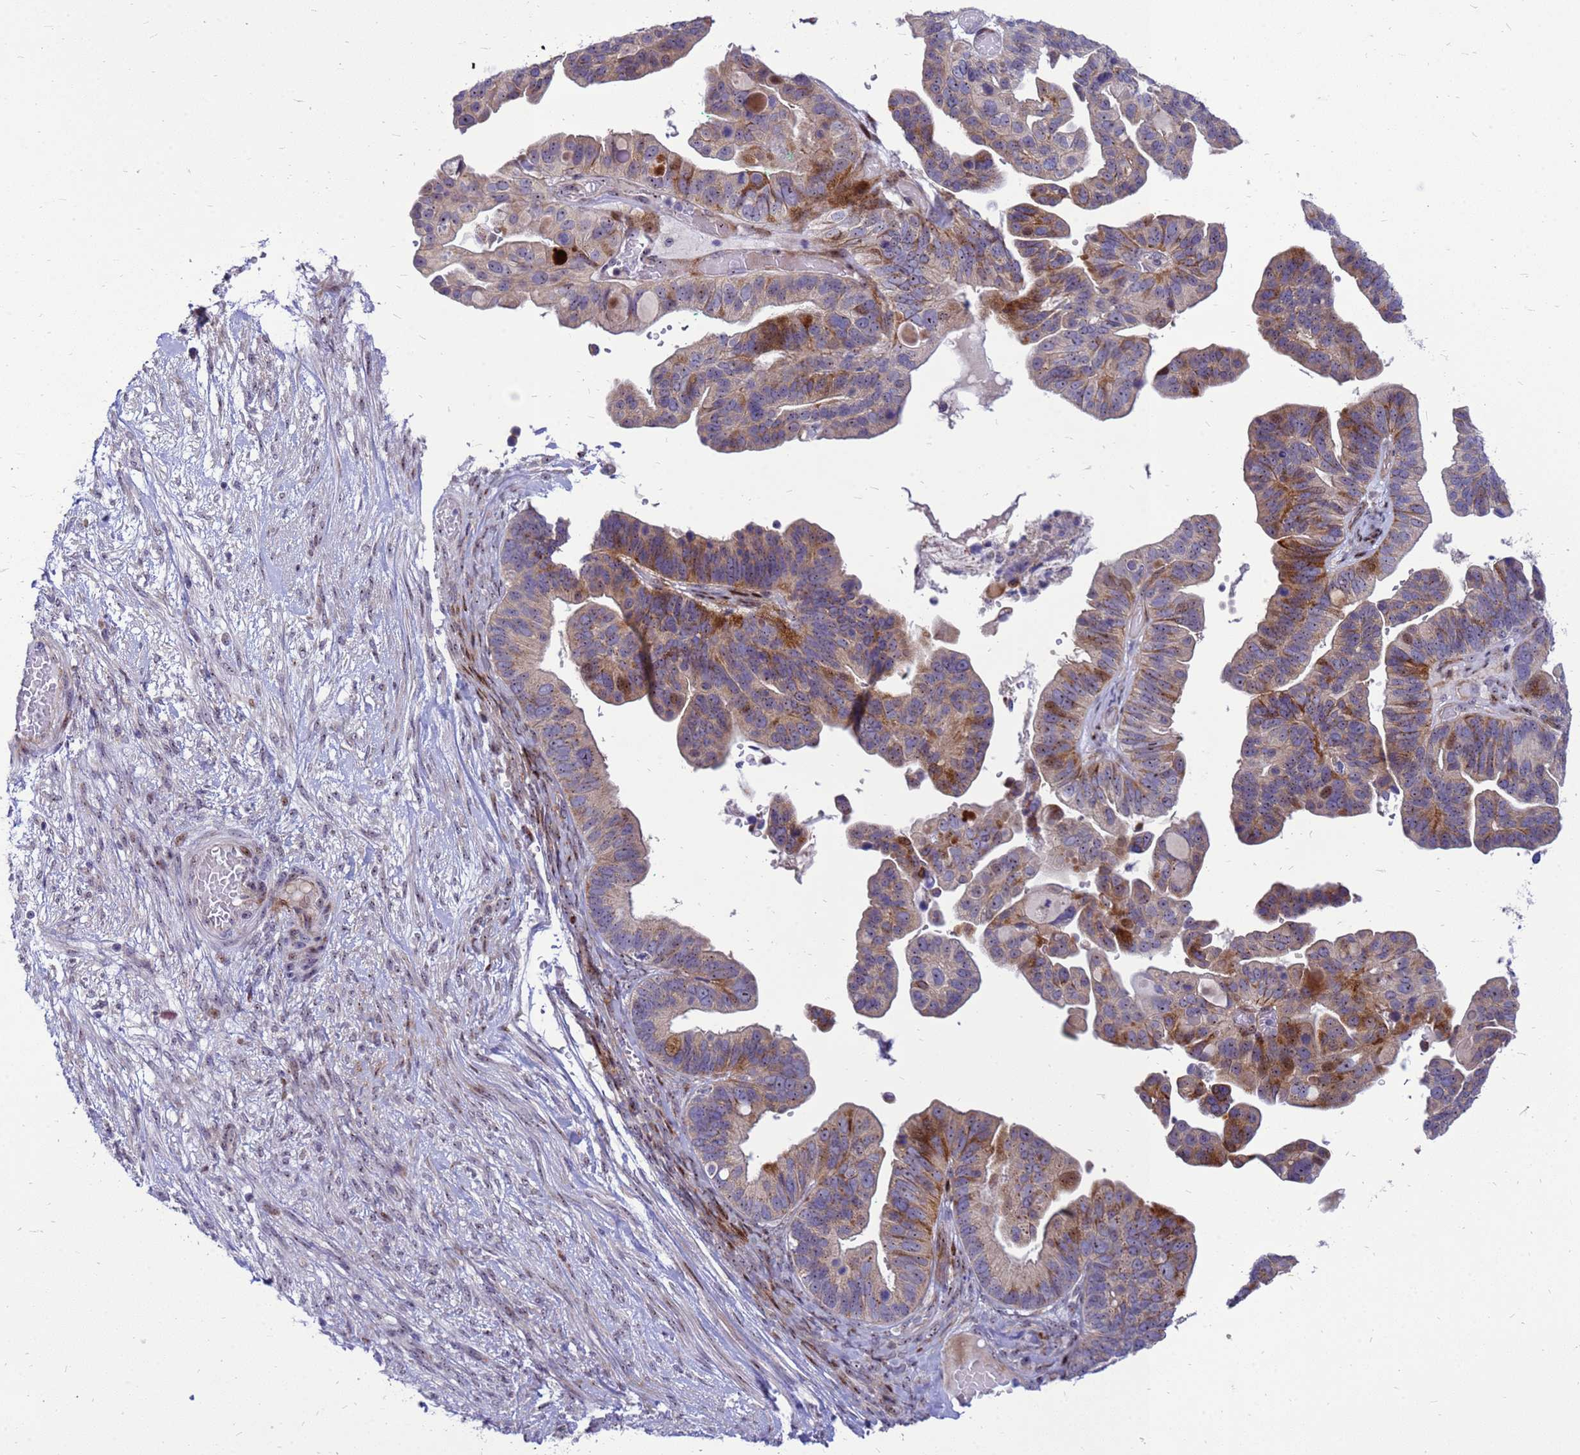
{"staining": {"intensity": "moderate", "quantity": "25%-75%", "location": "cytoplasmic/membranous"}, "tissue": "ovarian cancer", "cell_type": "Tumor cells", "image_type": "cancer", "snomed": [{"axis": "morphology", "description": "Cystadenocarcinoma, serous, NOS"}, {"axis": "topography", "description": "Ovary"}], "caption": "Tumor cells exhibit moderate cytoplasmic/membranous positivity in about 25%-75% of cells in serous cystadenocarcinoma (ovarian). The staining is performed using DAB brown chromogen to label protein expression. The nuclei are counter-stained blue using hematoxylin.", "gene": "RSPO1", "patient": {"sex": "female", "age": 56}}